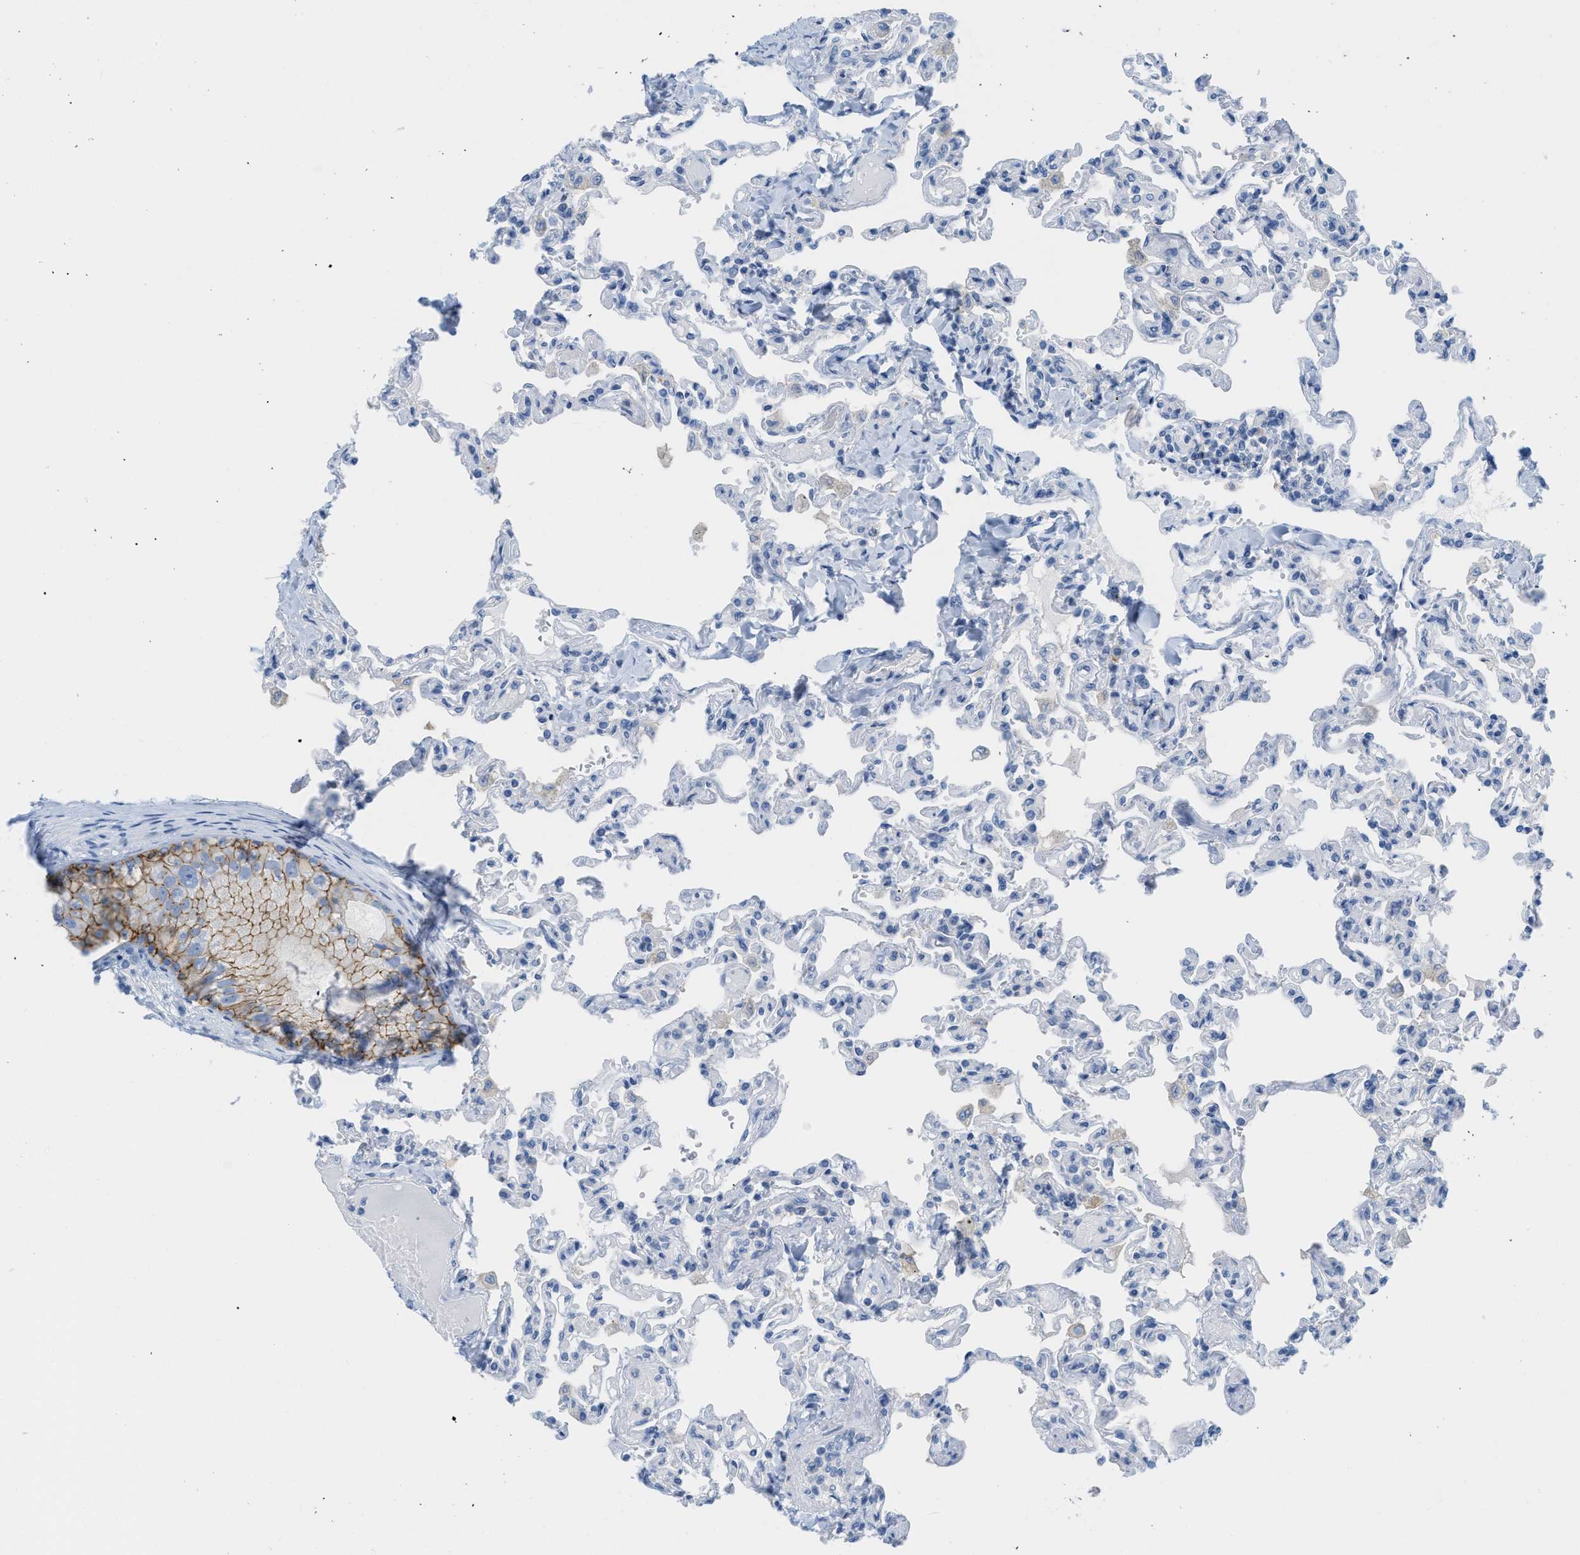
{"staining": {"intensity": "negative", "quantity": "none", "location": "none"}, "tissue": "lung", "cell_type": "Alveolar cells", "image_type": "normal", "snomed": [{"axis": "morphology", "description": "Normal tissue, NOS"}, {"axis": "topography", "description": "Lung"}], "caption": "Immunohistochemical staining of benign human lung reveals no significant expression in alveolar cells. Nuclei are stained in blue.", "gene": "SLC3A2", "patient": {"sex": "male", "age": 21}}